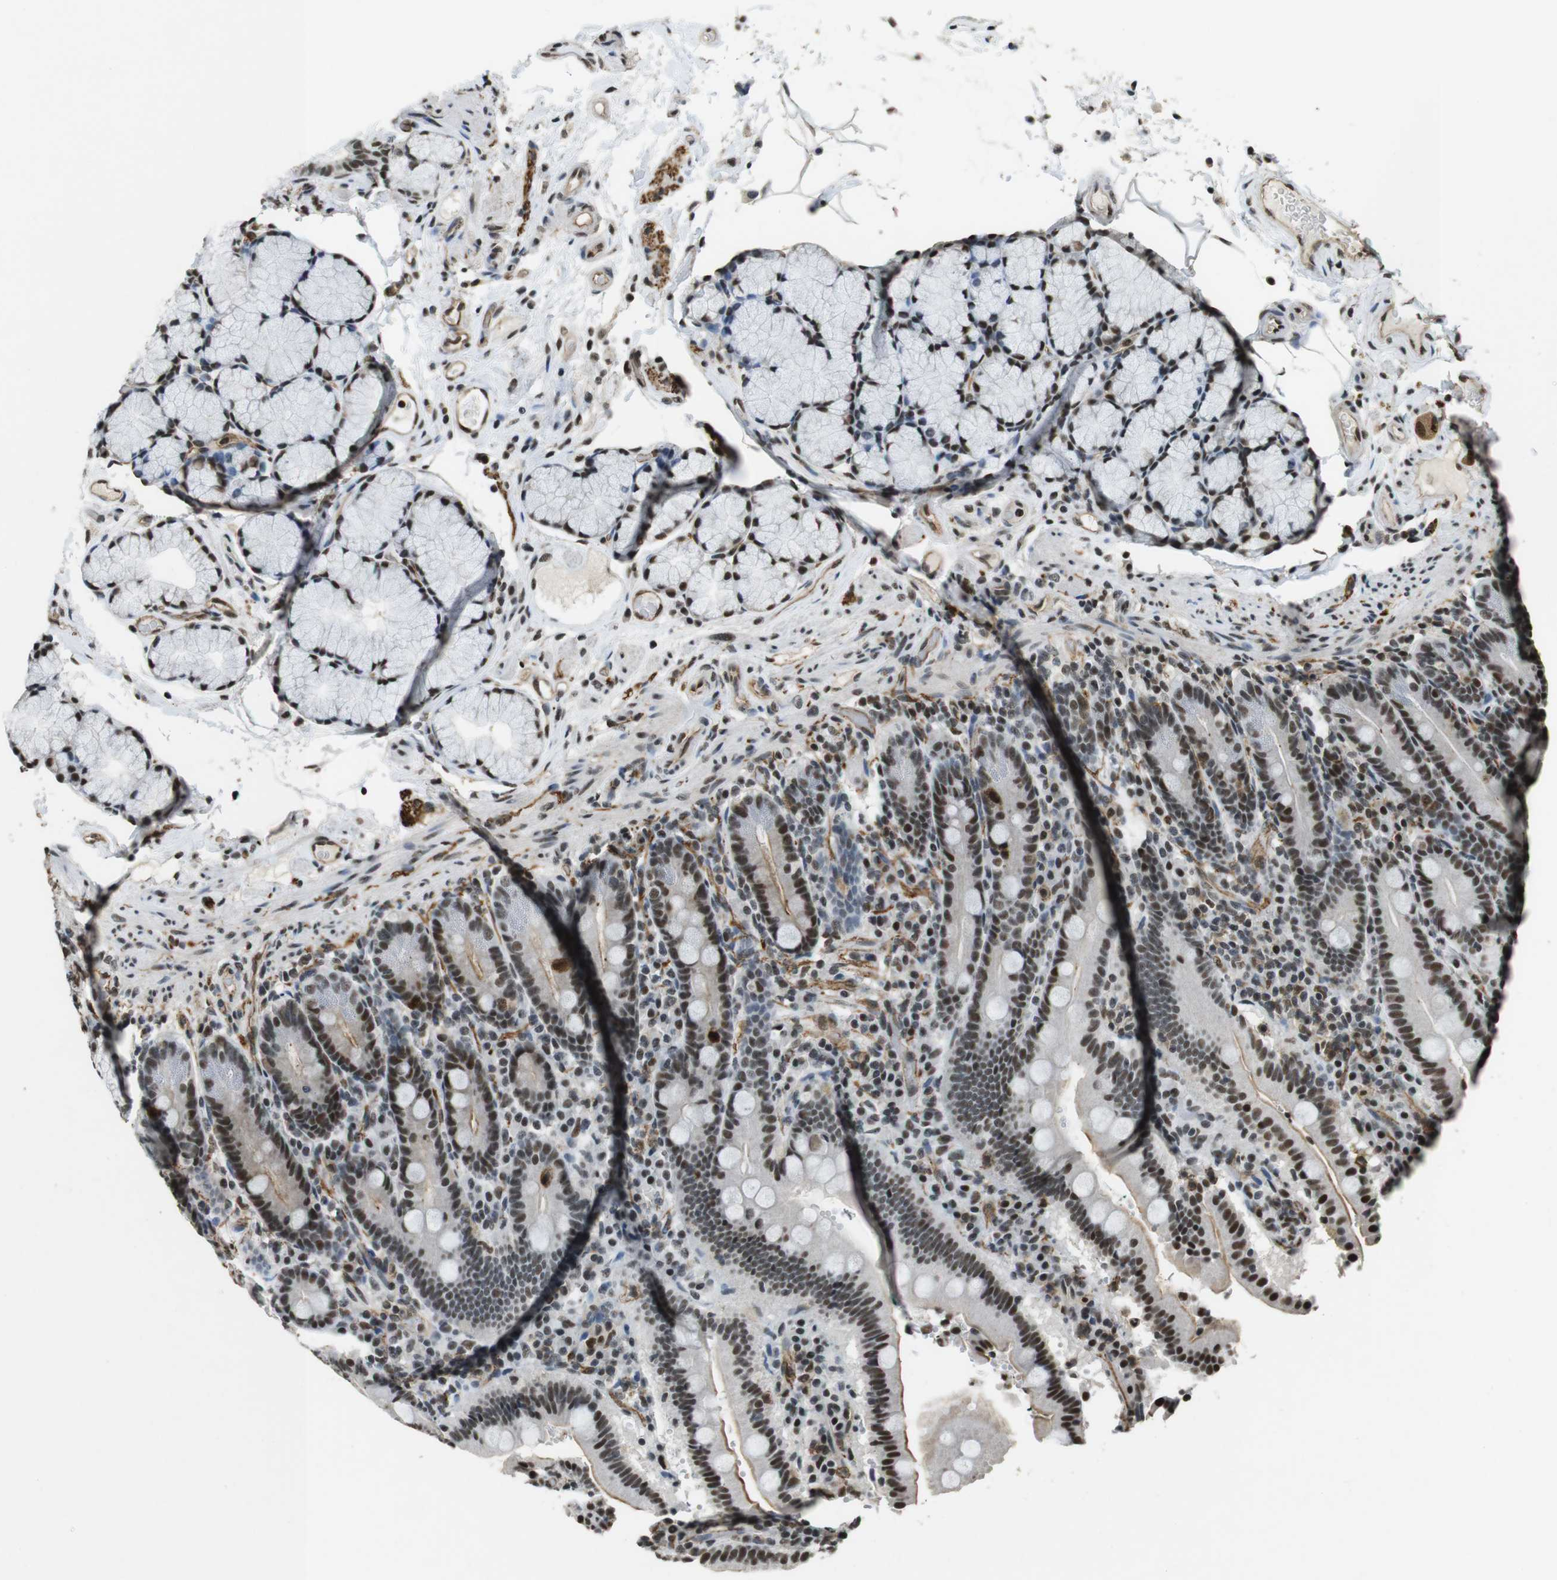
{"staining": {"intensity": "moderate", "quantity": ">75%", "location": "cytoplasmic/membranous,nuclear"}, "tissue": "duodenum", "cell_type": "Glandular cells", "image_type": "normal", "snomed": [{"axis": "morphology", "description": "Normal tissue, NOS"}, {"axis": "topography", "description": "Small intestine, NOS"}], "caption": "Immunohistochemical staining of benign duodenum exhibits >75% levels of moderate cytoplasmic/membranous,nuclear protein positivity in approximately >75% of glandular cells. Using DAB (3,3'-diaminobenzidine) (brown) and hematoxylin (blue) stains, captured at high magnification using brightfield microscopy.", "gene": "CSNK2B", "patient": {"sex": "female", "age": 71}}